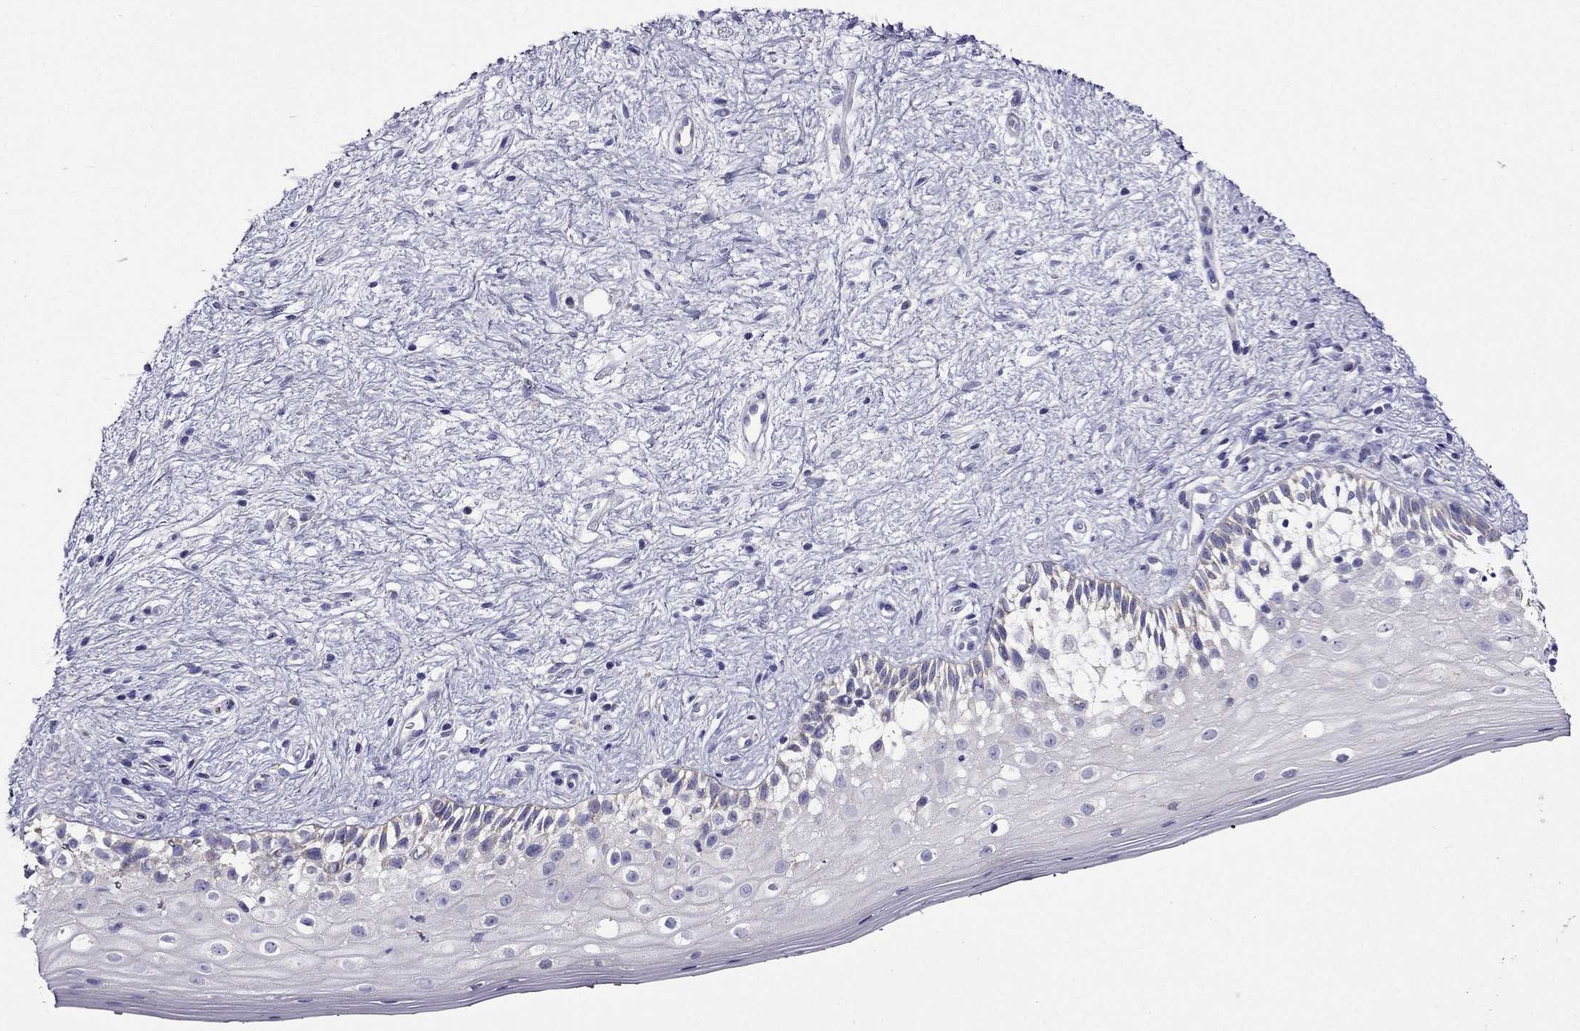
{"staining": {"intensity": "negative", "quantity": "none", "location": "none"}, "tissue": "vagina", "cell_type": "Squamous epithelial cells", "image_type": "normal", "snomed": [{"axis": "morphology", "description": "Normal tissue, NOS"}, {"axis": "topography", "description": "Vagina"}], "caption": "Image shows no significant protein positivity in squamous epithelial cells of normal vagina.", "gene": "DSC1", "patient": {"sex": "female", "age": 47}}